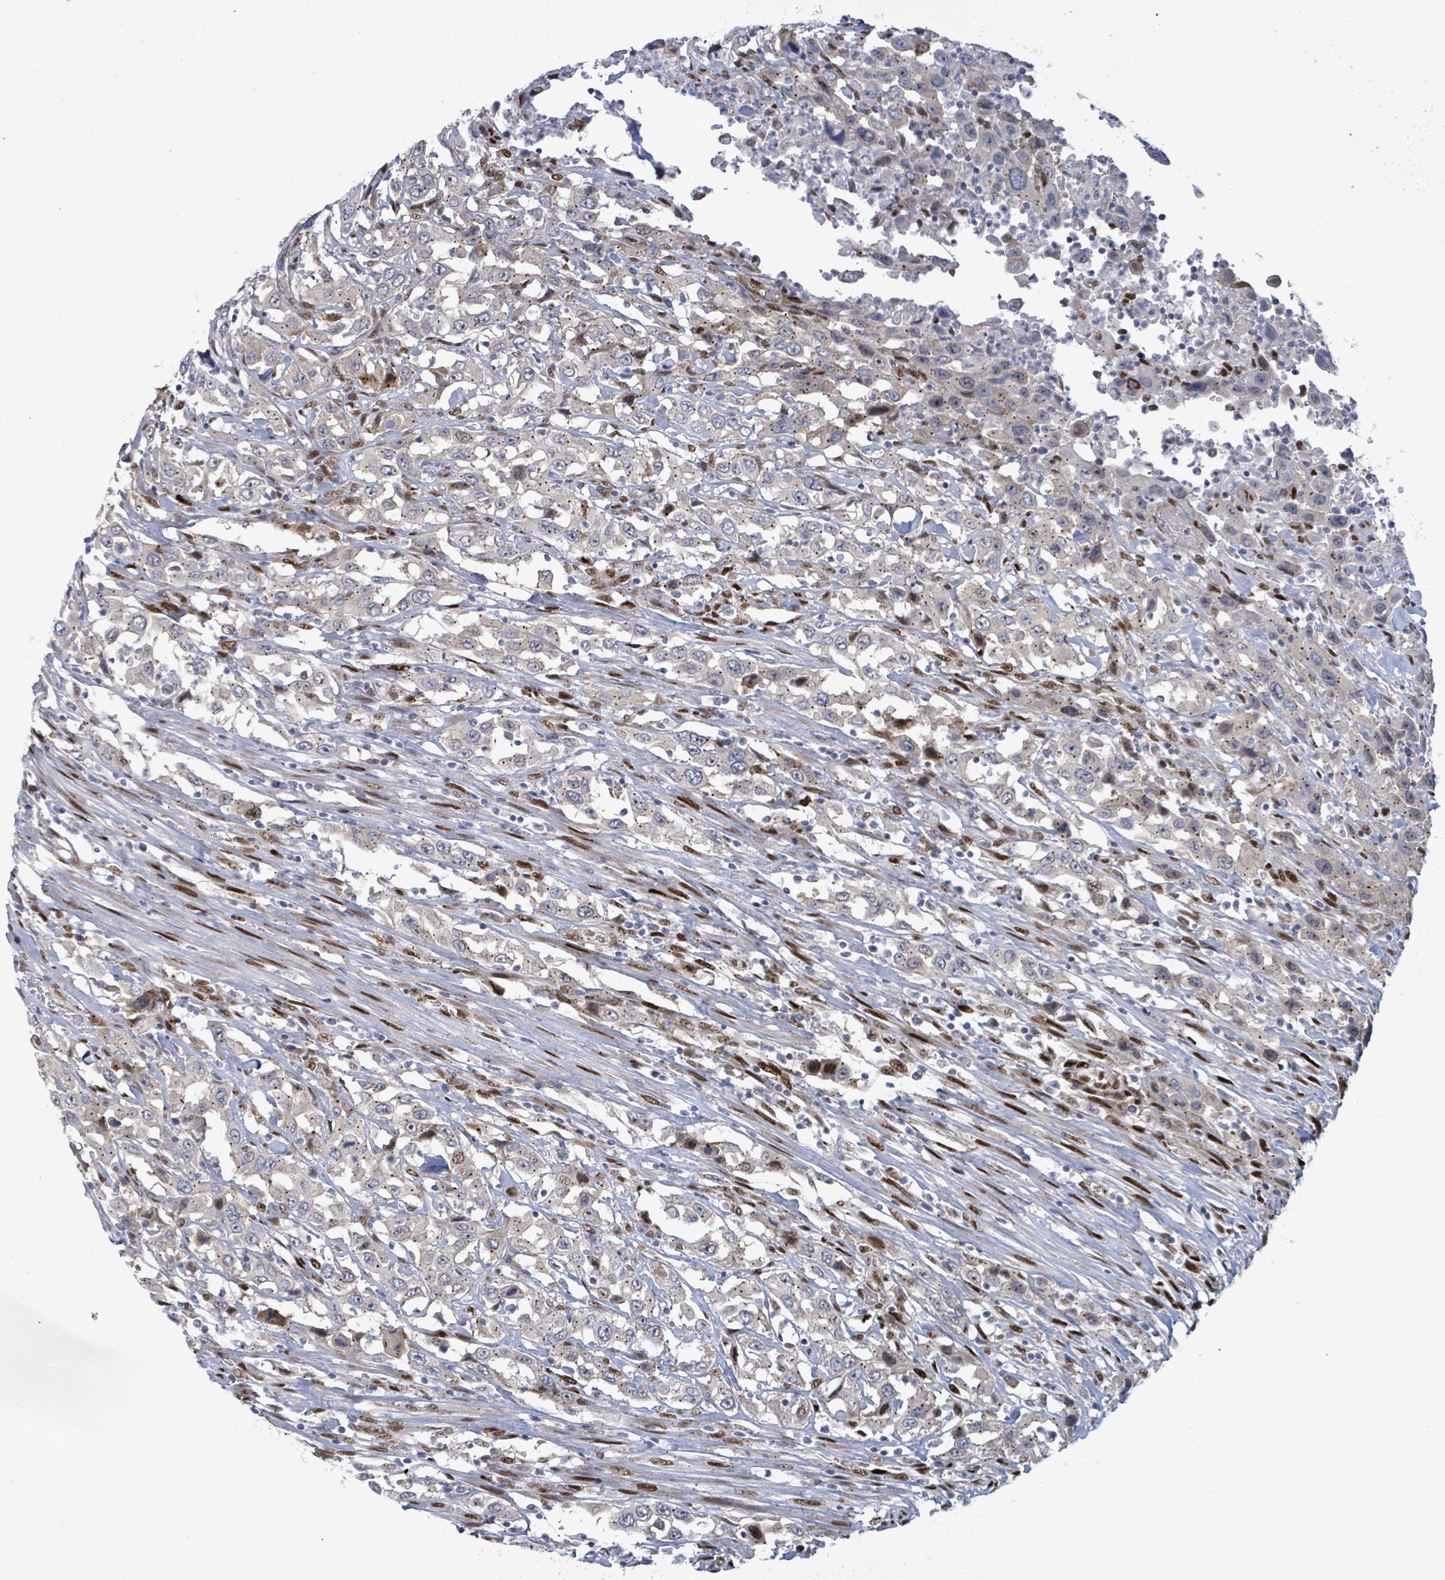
{"staining": {"intensity": "weak", "quantity": ">75%", "location": "cytoplasmic/membranous"}, "tissue": "urothelial cancer", "cell_type": "Tumor cells", "image_type": "cancer", "snomed": [{"axis": "morphology", "description": "Urothelial carcinoma, High grade"}, {"axis": "topography", "description": "Urinary bladder"}], "caption": "Urothelial cancer stained with a protein marker reveals weak staining in tumor cells.", "gene": "TUSC1", "patient": {"sex": "male", "age": 61}}